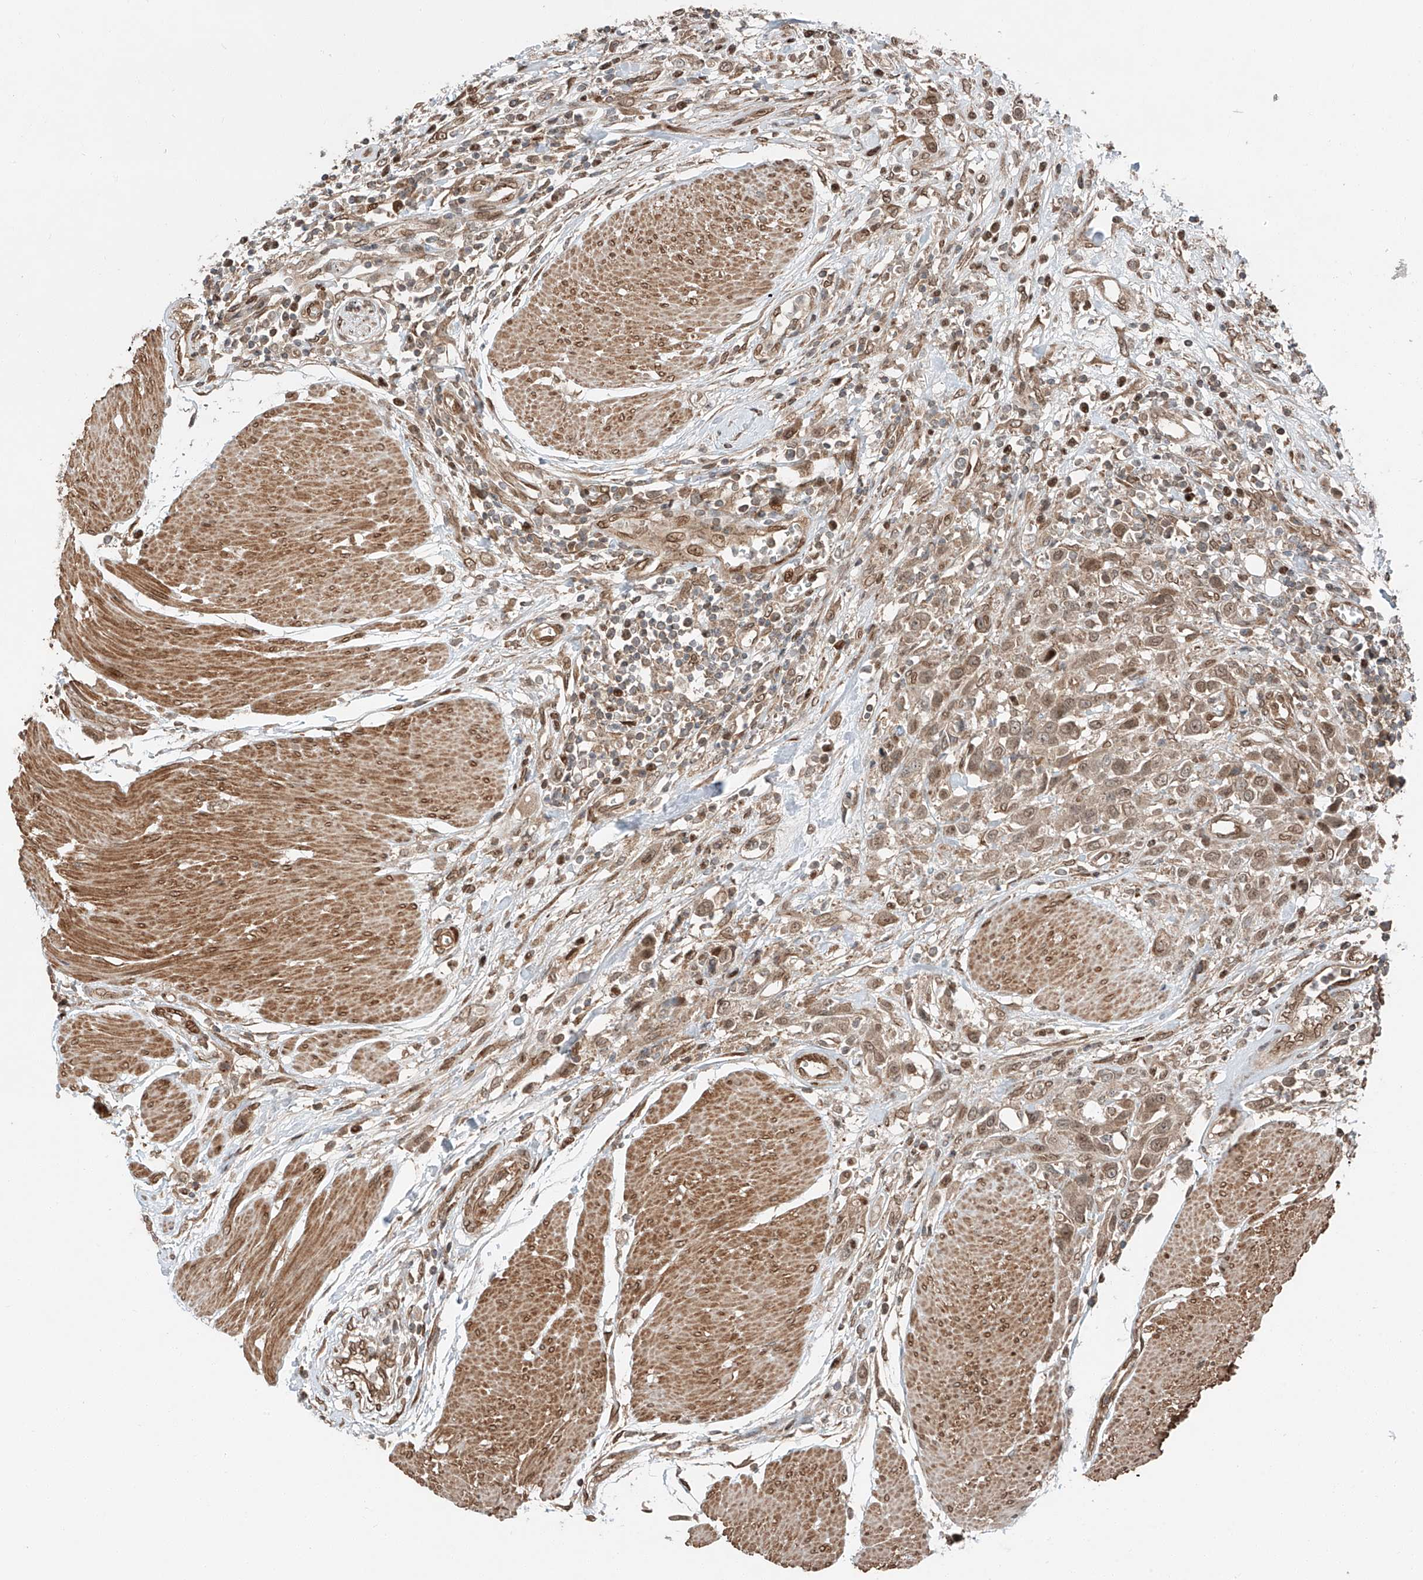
{"staining": {"intensity": "weak", "quantity": ">75%", "location": "nuclear"}, "tissue": "urothelial cancer", "cell_type": "Tumor cells", "image_type": "cancer", "snomed": [{"axis": "morphology", "description": "Urothelial carcinoma, High grade"}, {"axis": "topography", "description": "Urinary bladder"}], "caption": "About >75% of tumor cells in urothelial carcinoma (high-grade) display weak nuclear protein staining as visualized by brown immunohistochemical staining.", "gene": "CEP162", "patient": {"sex": "male", "age": 50}}